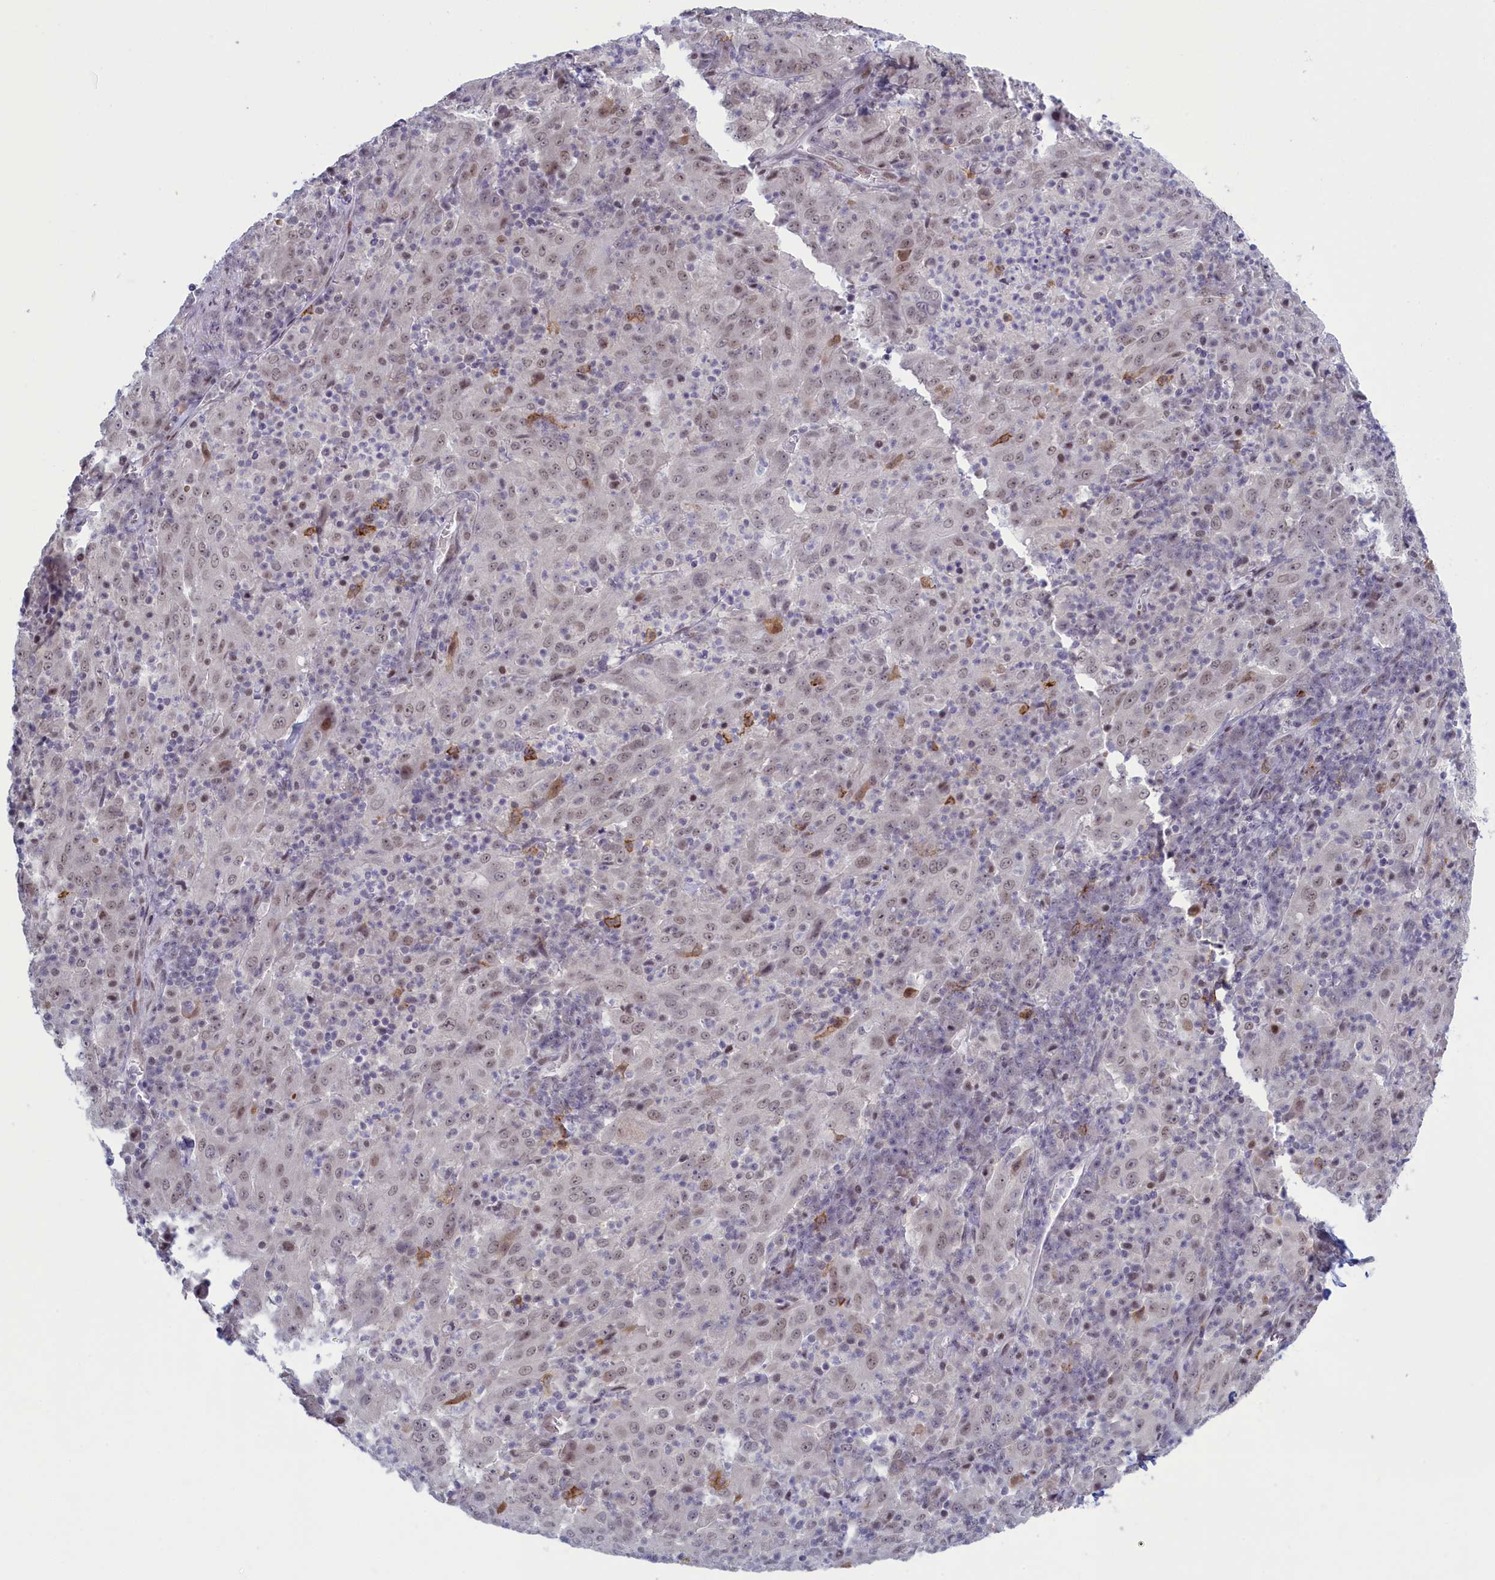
{"staining": {"intensity": "negative", "quantity": "none", "location": "none"}, "tissue": "pancreatic cancer", "cell_type": "Tumor cells", "image_type": "cancer", "snomed": [{"axis": "morphology", "description": "Adenocarcinoma, NOS"}, {"axis": "topography", "description": "Pancreas"}], "caption": "An image of human pancreatic cancer (adenocarcinoma) is negative for staining in tumor cells. (Stains: DAB immunohistochemistry (IHC) with hematoxylin counter stain, Microscopy: brightfield microscopy at high magnification).", "gene": "ATF7IP2", "patient": {"sex": "male", "age": 63}}